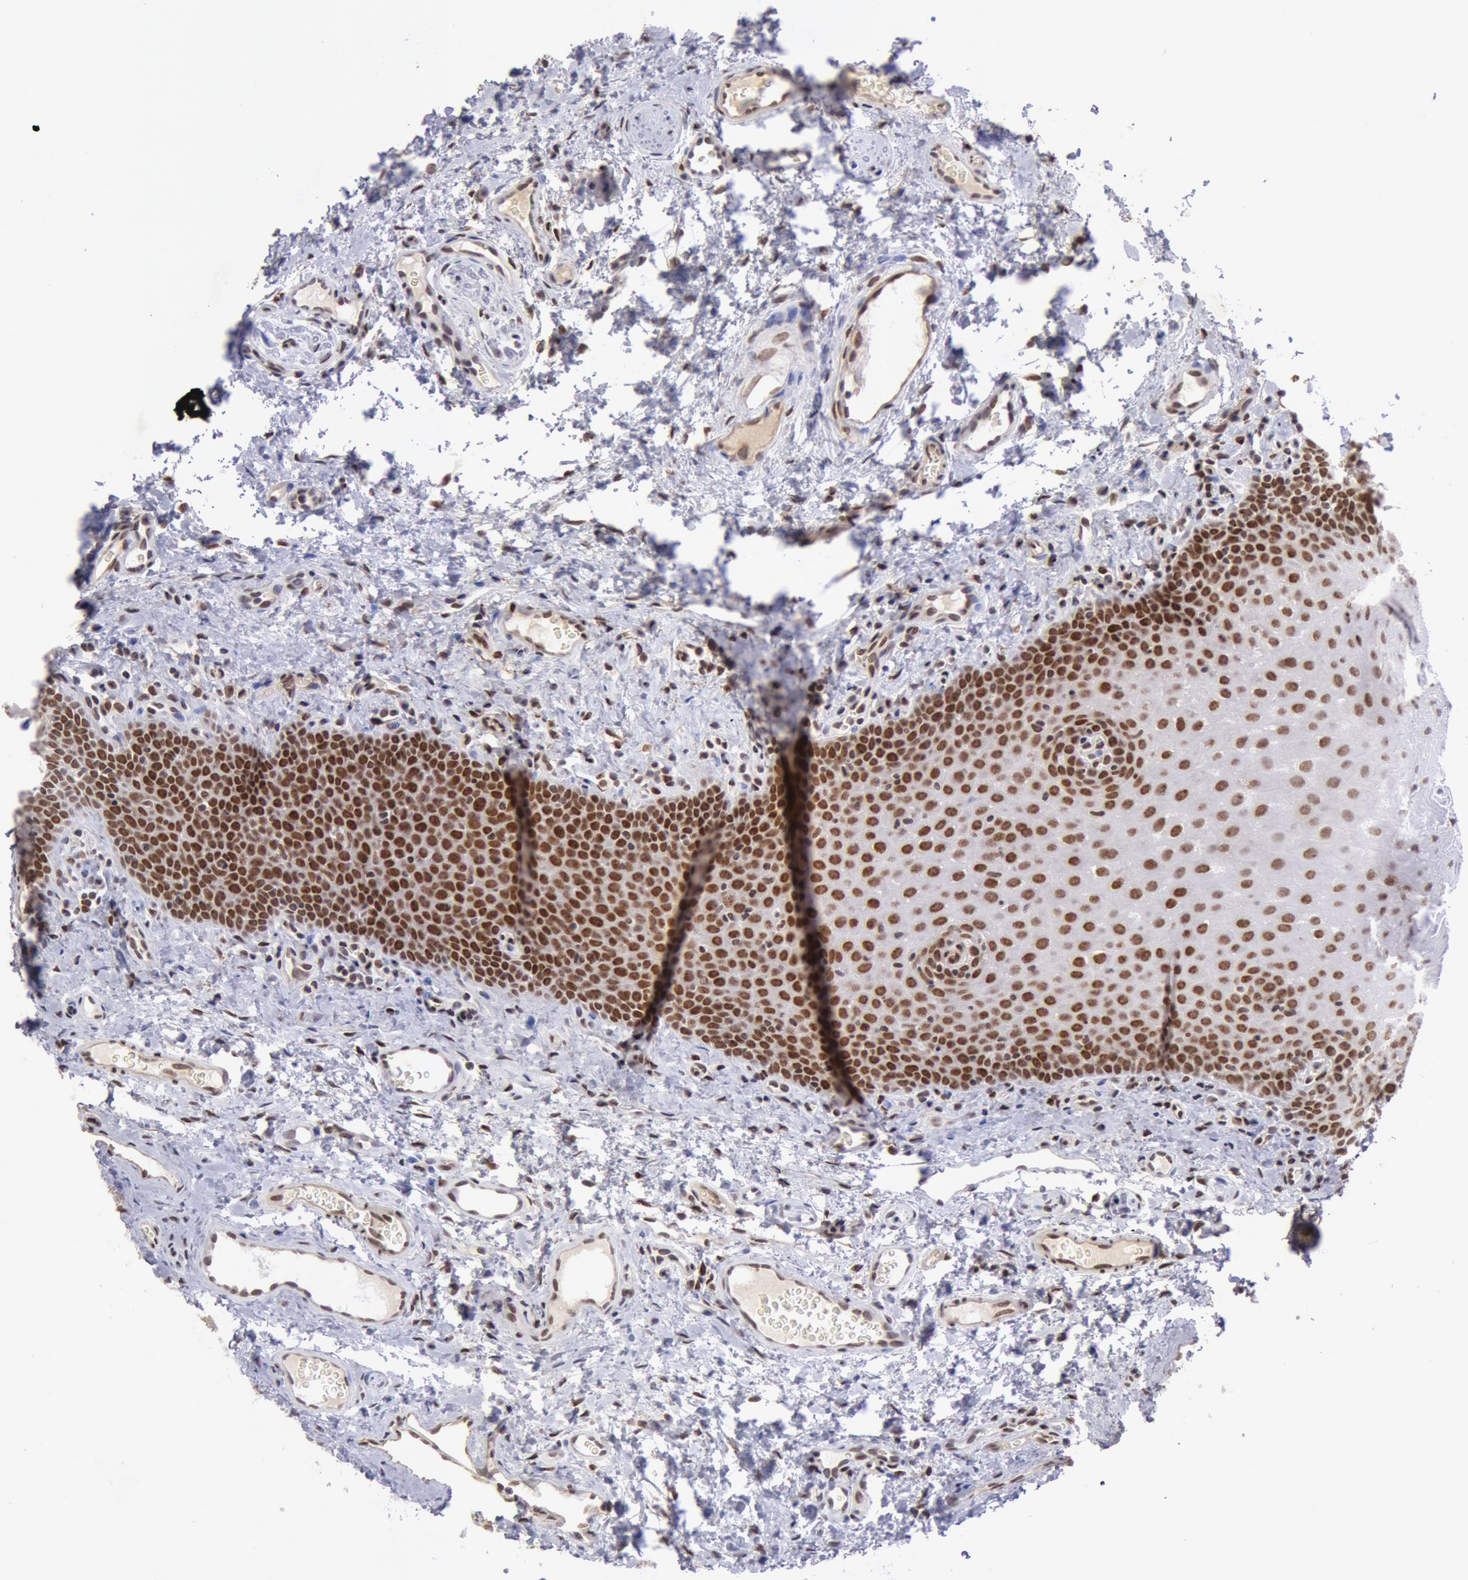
{"staining": {"intensity": "strong", "quantity": ">75%", "location": "nuclear"}, "tissue": "oral mucosa", "cell_type": "Squamous epithelial cells", "image_type": "normal", "snomed": [{"axis": "morphology", "description": "Normal tissue, NOS"}, {"axis": "topography", "description": "Oral tissue"}], "caption": "Immunohistochemistry staining of normal oral mucosa, which shows high levels of strong nuclear expression in about >75% of squamous epithelial cells indicating strong nuclear protein expression. The staining was performed using DAB (3,3'-diaminobenzidine) (brown) for protein detection and nuclei were counterstained in hematoxylin (blue).", "gene": "CDKN2B", "patient": {"sex": "male", "age": 20}}